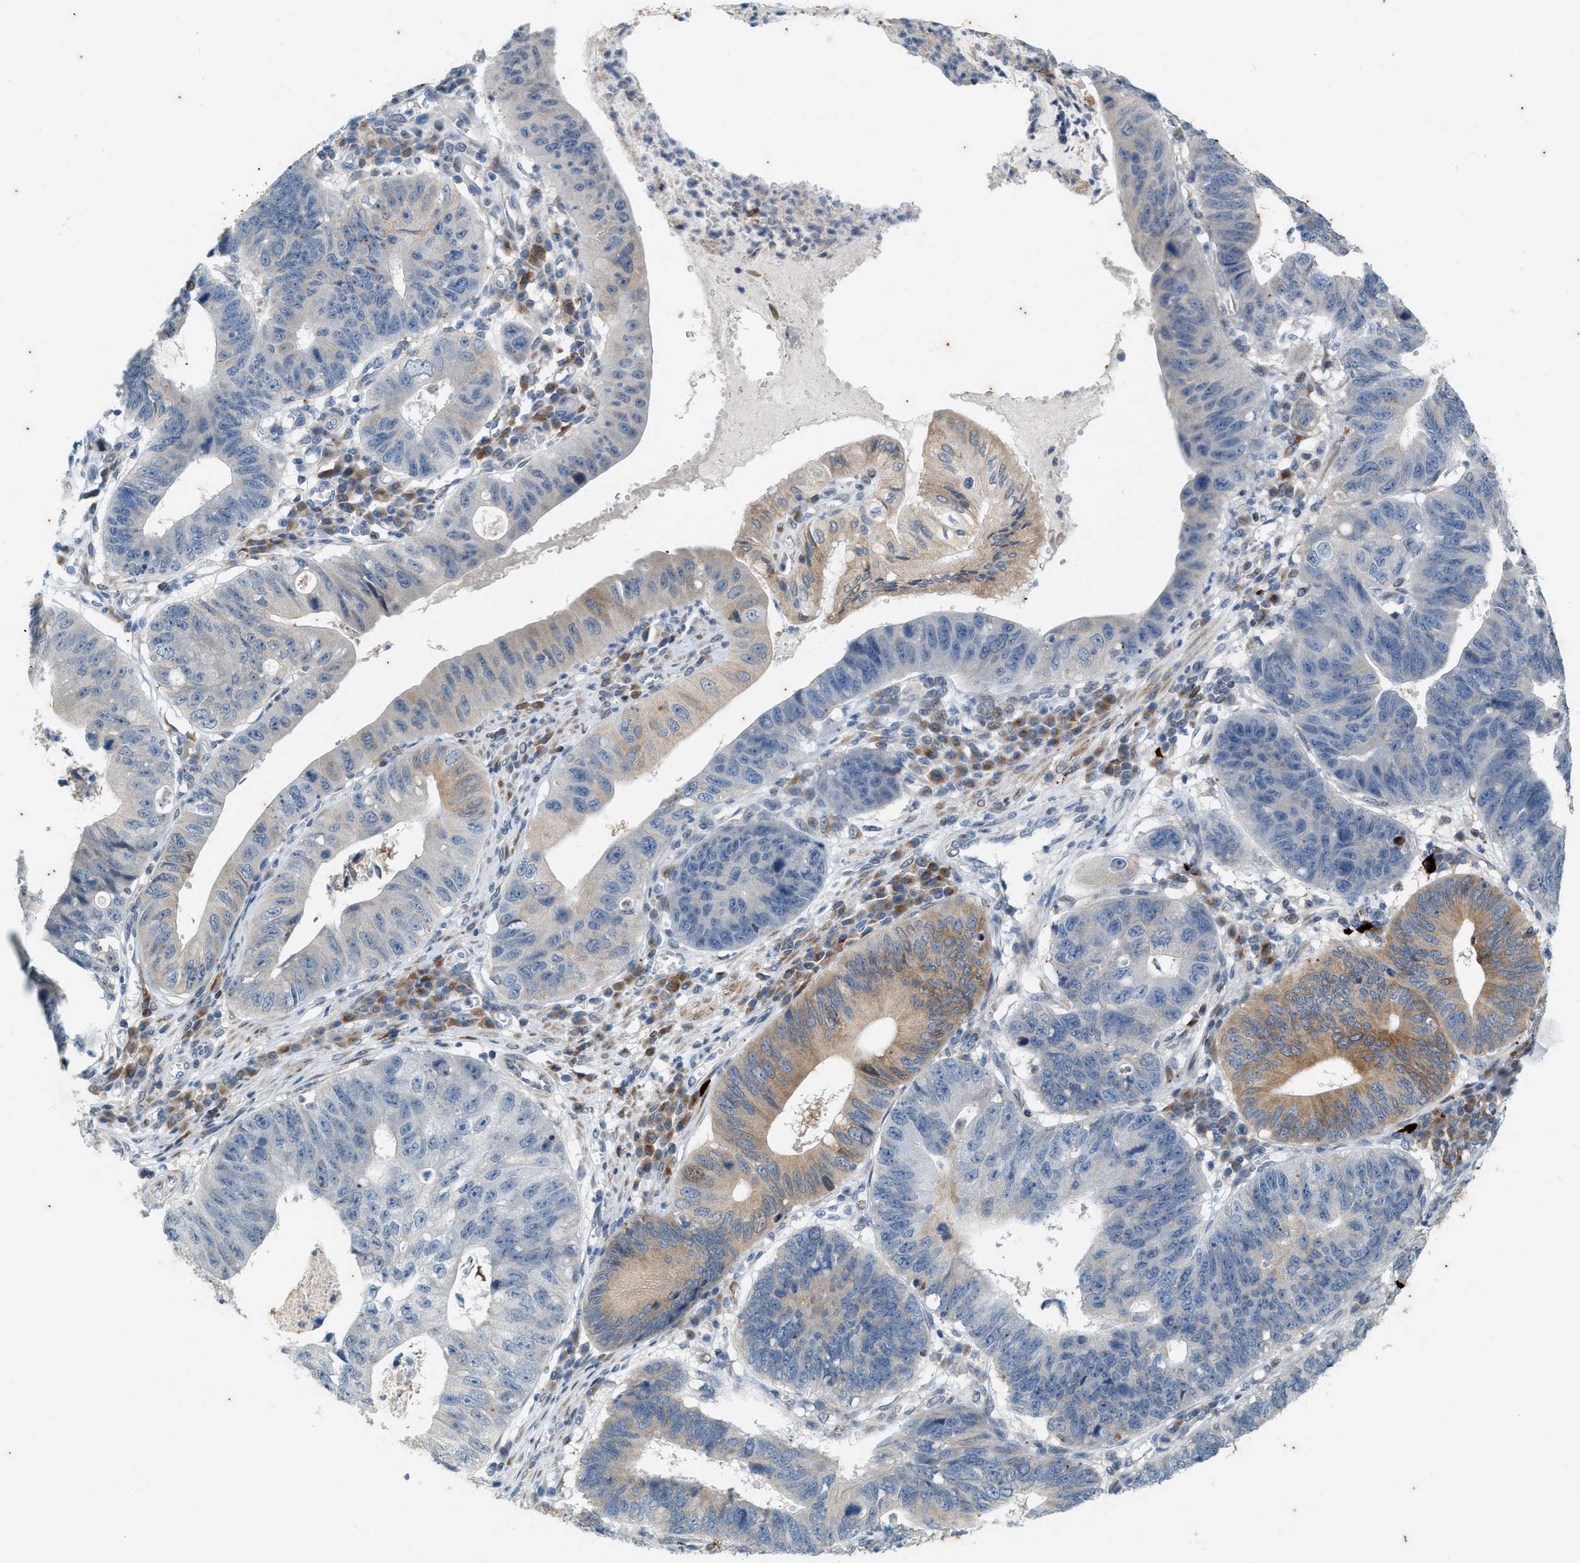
{"staining": {"intensity": "moderate", "quantity": "<25%", "location": "cytoplasmic/membranous"}, "tissue": "stomach cancer", "cell_type": "Tumor cells", "image_type": "cancer", "snomed": [{"axis": "morphology", "description": "Adenocarcinoma, NOS"}, {"axis": "topography", "description": "Stomach"}], "caption": "The micrograph exhibits staining of stomach cancer, revealing moderate cytoplasmic/membranous protein expression (brown color) within tumor cells.", "gene": "CHPF2", "patient": {"sex": "male", "age": 59}}